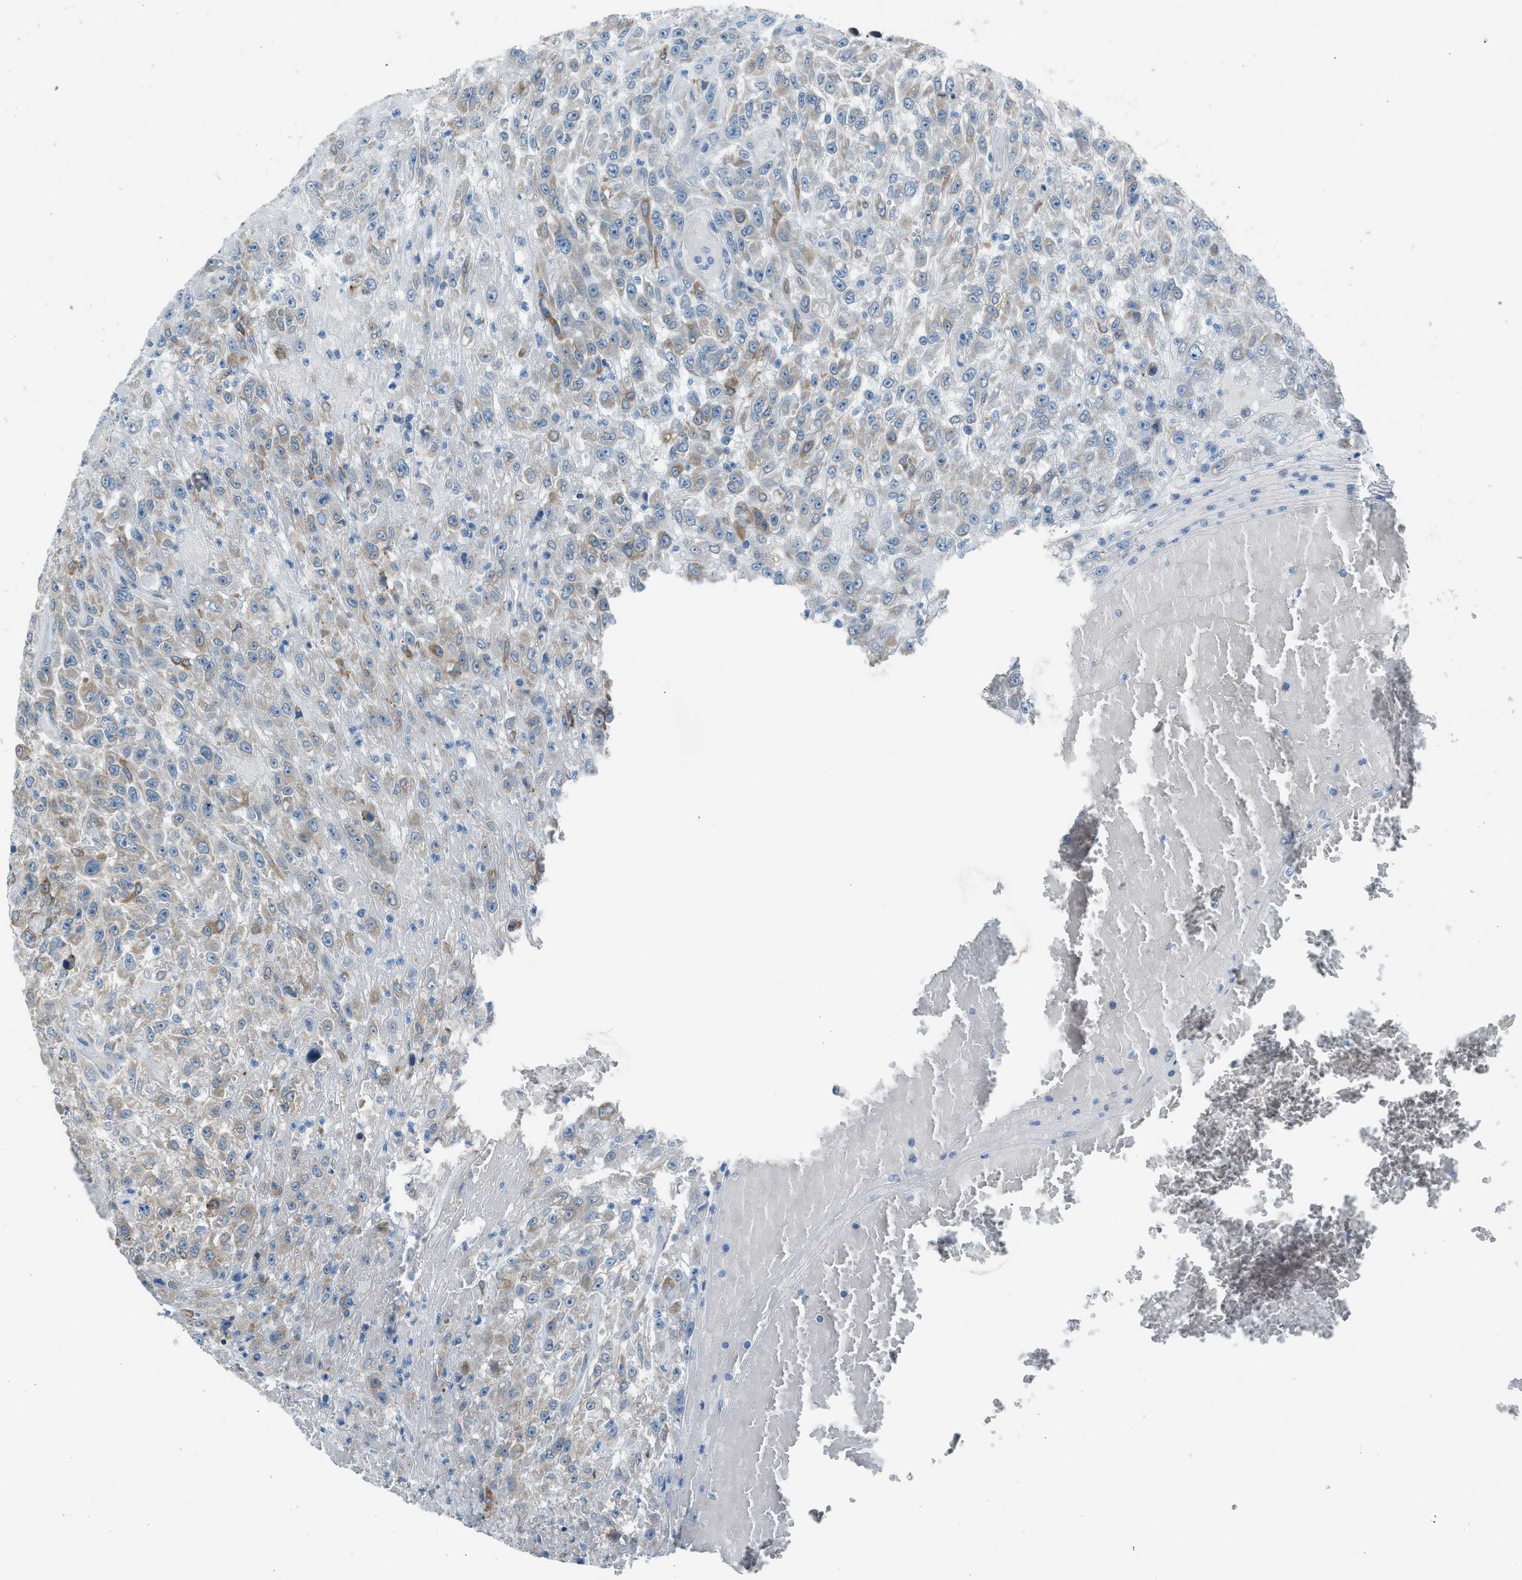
{"staining": {"intensity": "moderate", "quantity": "<25%", "location": "cytoplasmic/membranous"}, "tissue": "urothelial cancer", "cell_type": "Tumor cells", "image_type": "cancer", "snomed": [{"axis": "morphology", "description": "Urothelial carcinoma, High grade"}, {"axis": "topography", "description": "Urinary bladder"}], "caption": "IHC image of high-grade urothelial carcinoma stained for a protein (brown), which shows low levels of moderate cytoplasmic/membranous expression in about <25% of tumor cells.", "gene": "RNF41", "patient": {"sex": "male", "age": 46}}